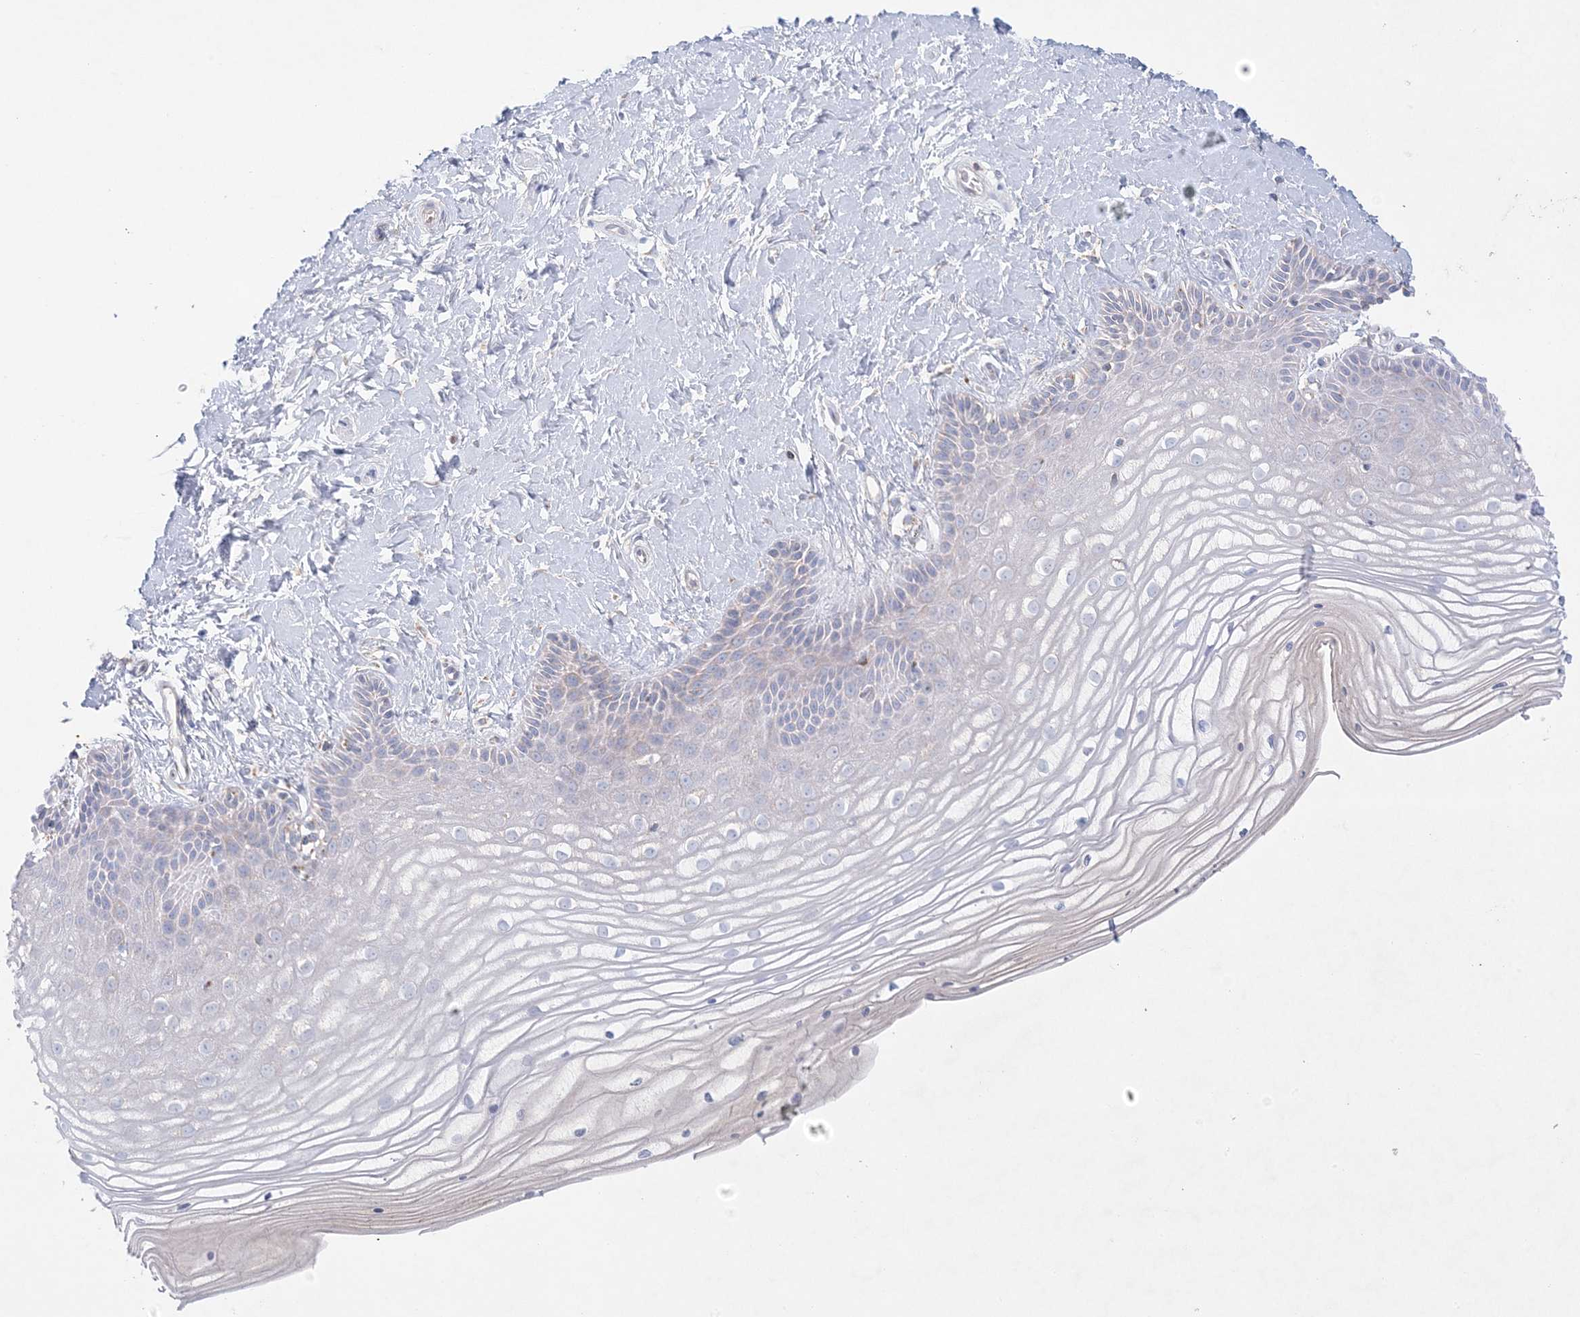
{"staining": {"intensity": "negative", "quantity": "none", "location": "none"}, "tissue": "vagina", "cell_type": "Squamous epithelial cells", "image_type": "normal", "snomed": [{"axis": "morphology", "description": "Normal tissue, NOS"}, {"axis": "topography", "description": "Vagina"}, {"axis": "topography", "description": "Cervix"}], "caption": "Squamous epithelial cells are negative for protein expression in benign human vagina. Nuclei are stained in blue.", "gene": "KCTD6", "patient": {"sex": "female", "age": 40}}